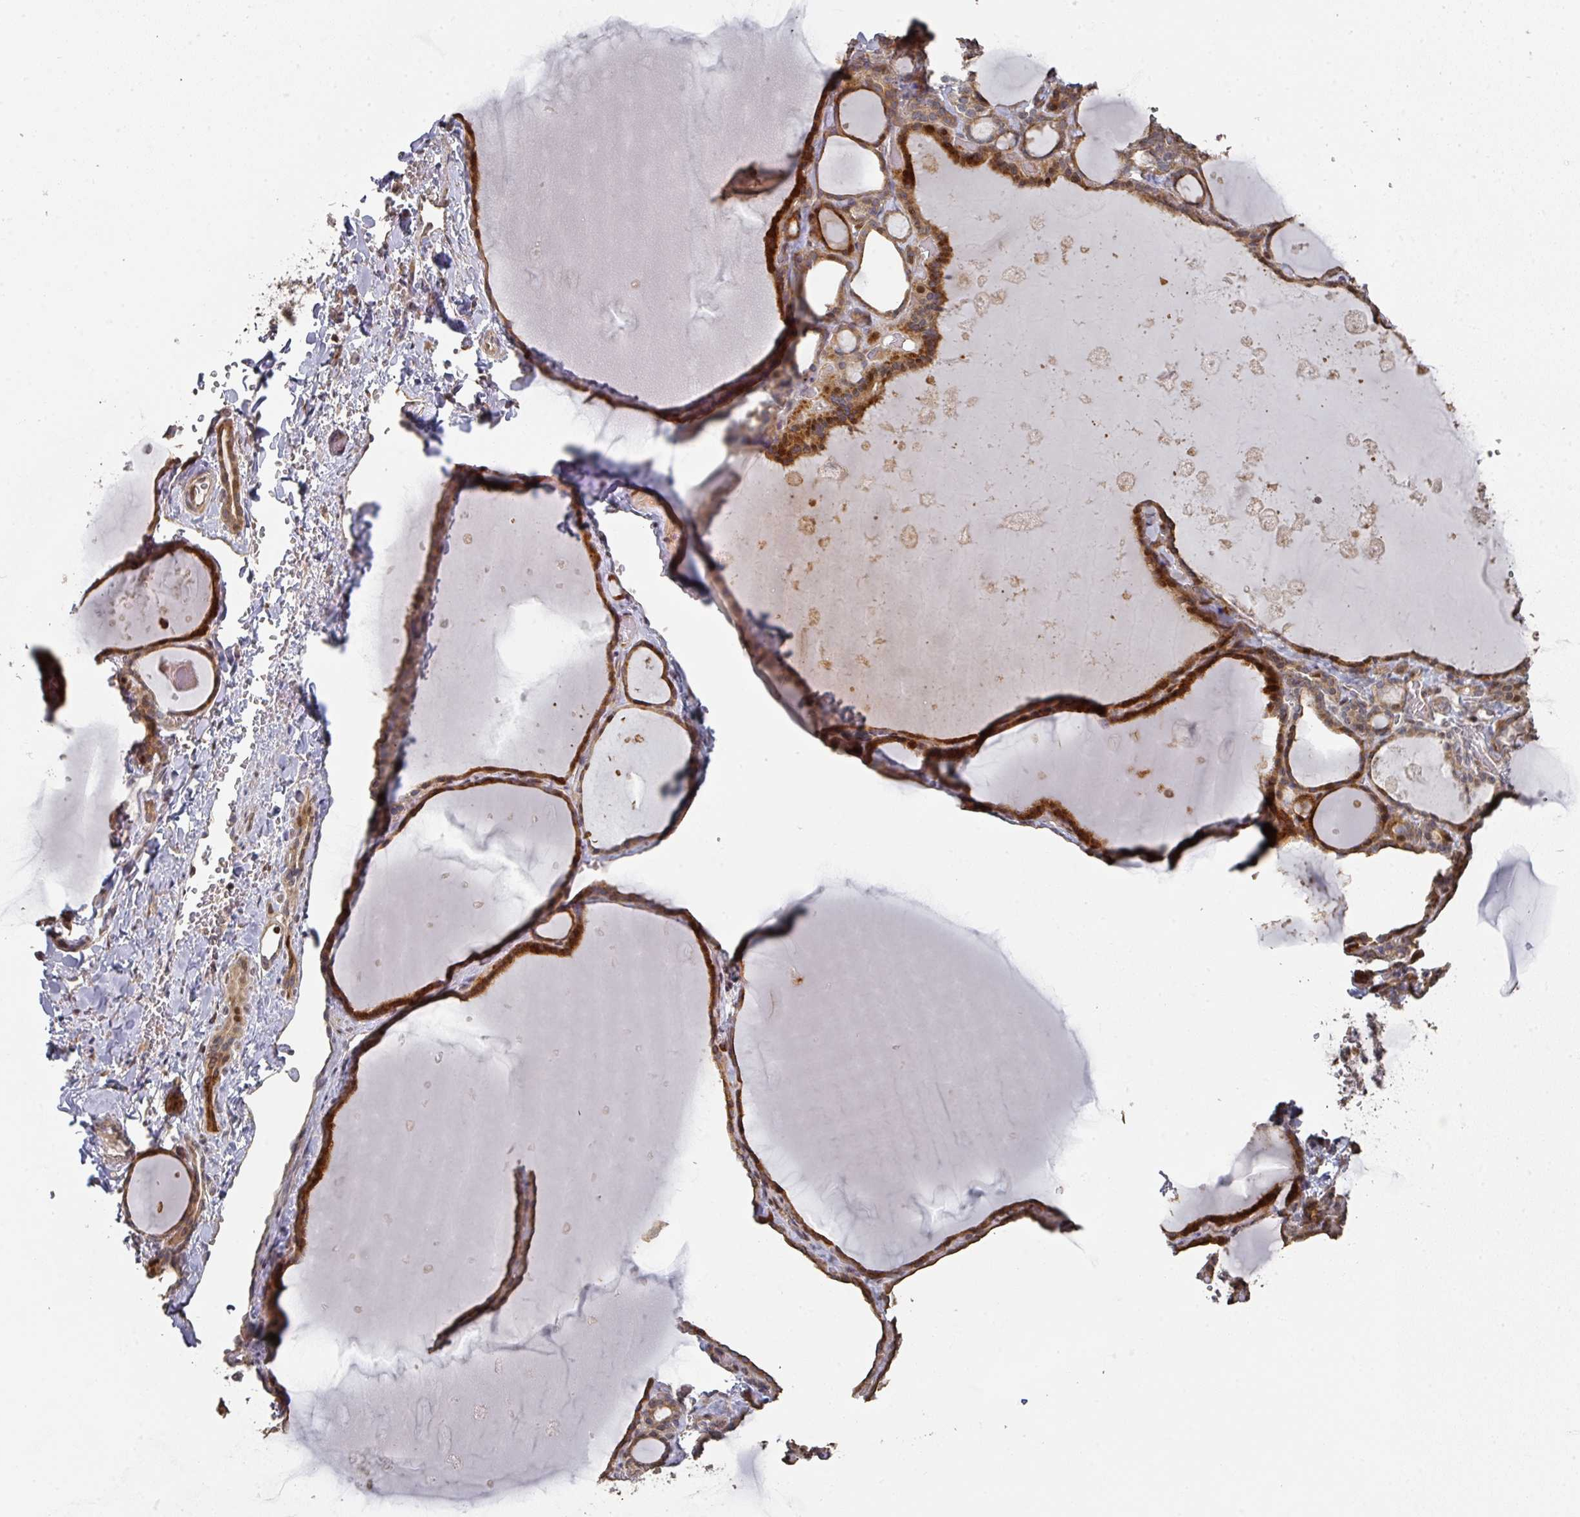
{"staining": {"intensity": "moderate", "quantity": ">75%", "location": "cytoplasmic/membranous,nuclear"}, "tissue": "thyroid gland", "cell_type": "Glandular cells", "image_type": "normal", "snomed": [{"axis": "morphology", "description": "Normal tissue, NOS"}, {"axis": "topography", "description": "Thyroid gland"}], "caption": "Moderate cytoplasmic/membranous,nuclear staining is present in approximately >75% of glandular cells in benign thyroid gland.", "gene": "CA7", "patient": {"sex": "female", "age": 49}}